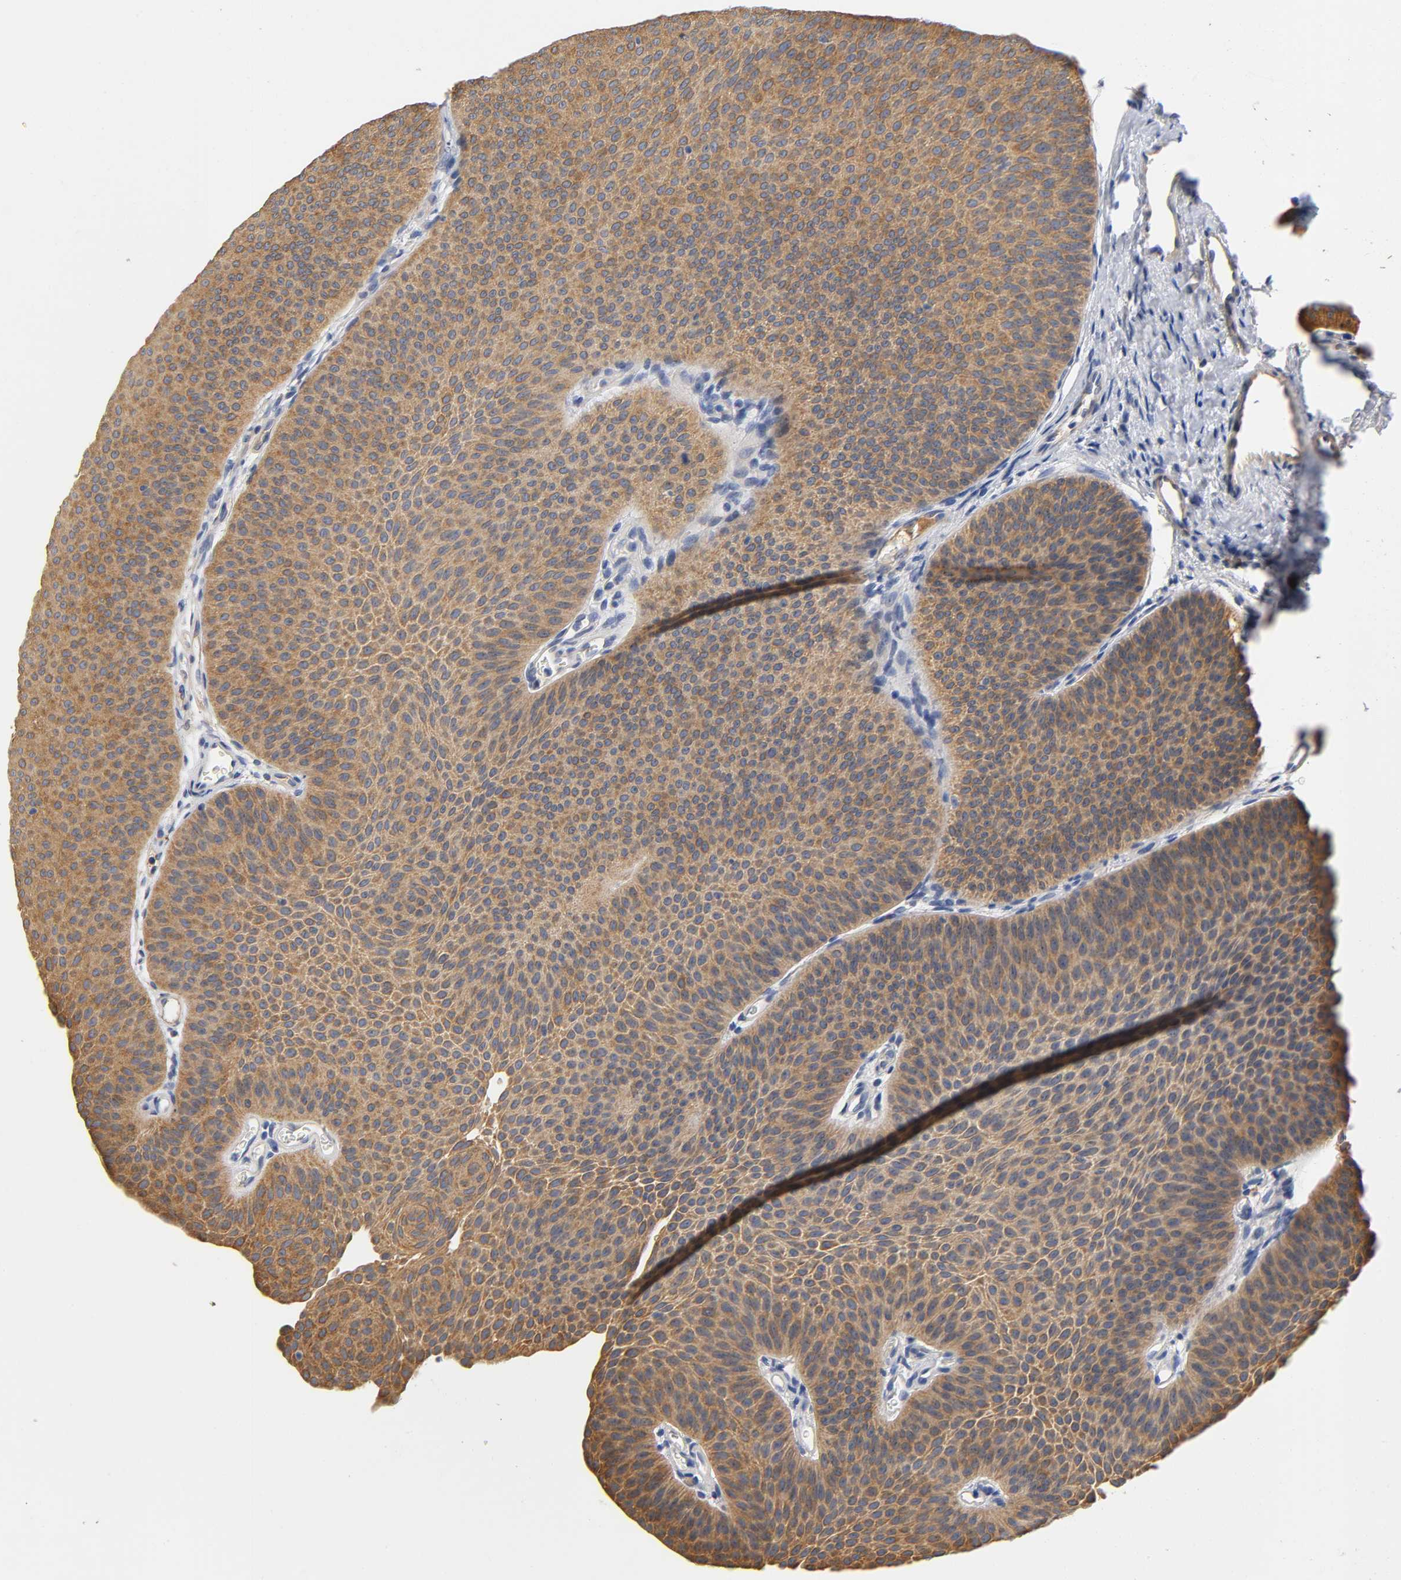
{"staining": {"intensity": "moderate", "quantity": ">75%", "location": "cytoplasmic/membranous"}, "tissue": "urothelial cancer", "cell_type": "Tumor cells", "image_type": "cancer", "snomed": [{"axis": "morphology", "description": "Urothelial carcinoma, Low grade"}, {"axis": "topography", "description": "Urinary bladder"}], "caption": "Human urothelial carcinoma (low-grade) stained with a protein marker reveals moderate staining in tumor cells.", "gene": "TNC", "patient": {"sex": "female", "age": 60}}